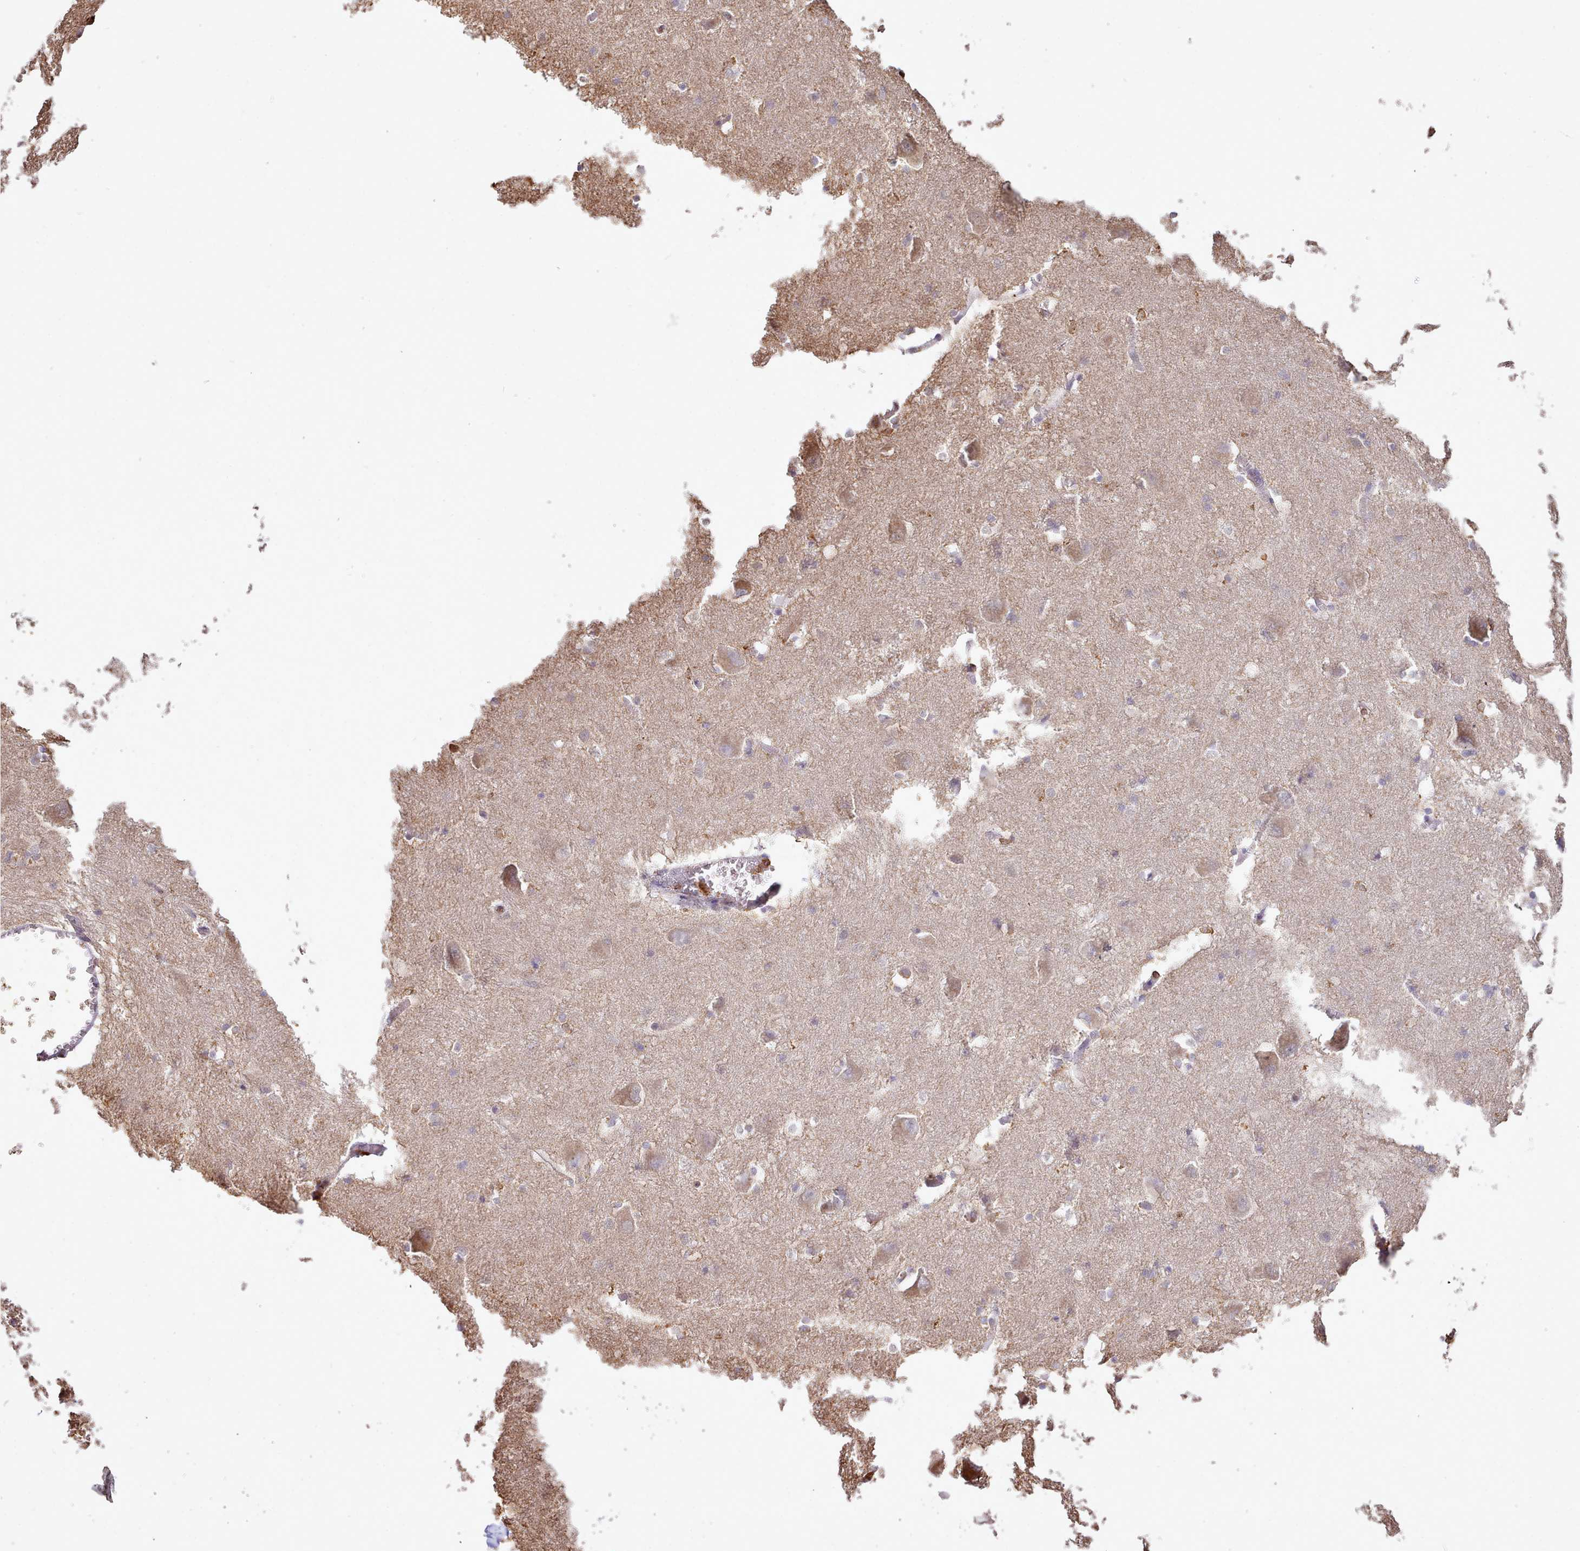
{"staining": {"intensity": "weak", "quantity": "<25%", "location": "cytoplasmic/membranous"}, "tissue": "caudate", "cell_type": "Glial cells", "image_type": "normal", "snomed": [{"axis": "morphology", "description": "Normal tissue, NOS"}, {"axis": "topography", "description": "Lateral ventricle wall"}], "caption": "DAB immunohistochemical staining of normal caudate displays no significant positivity in glial cells.", "gene": "CAPZA1", "patient": {"sex": "male", "age": 37}}